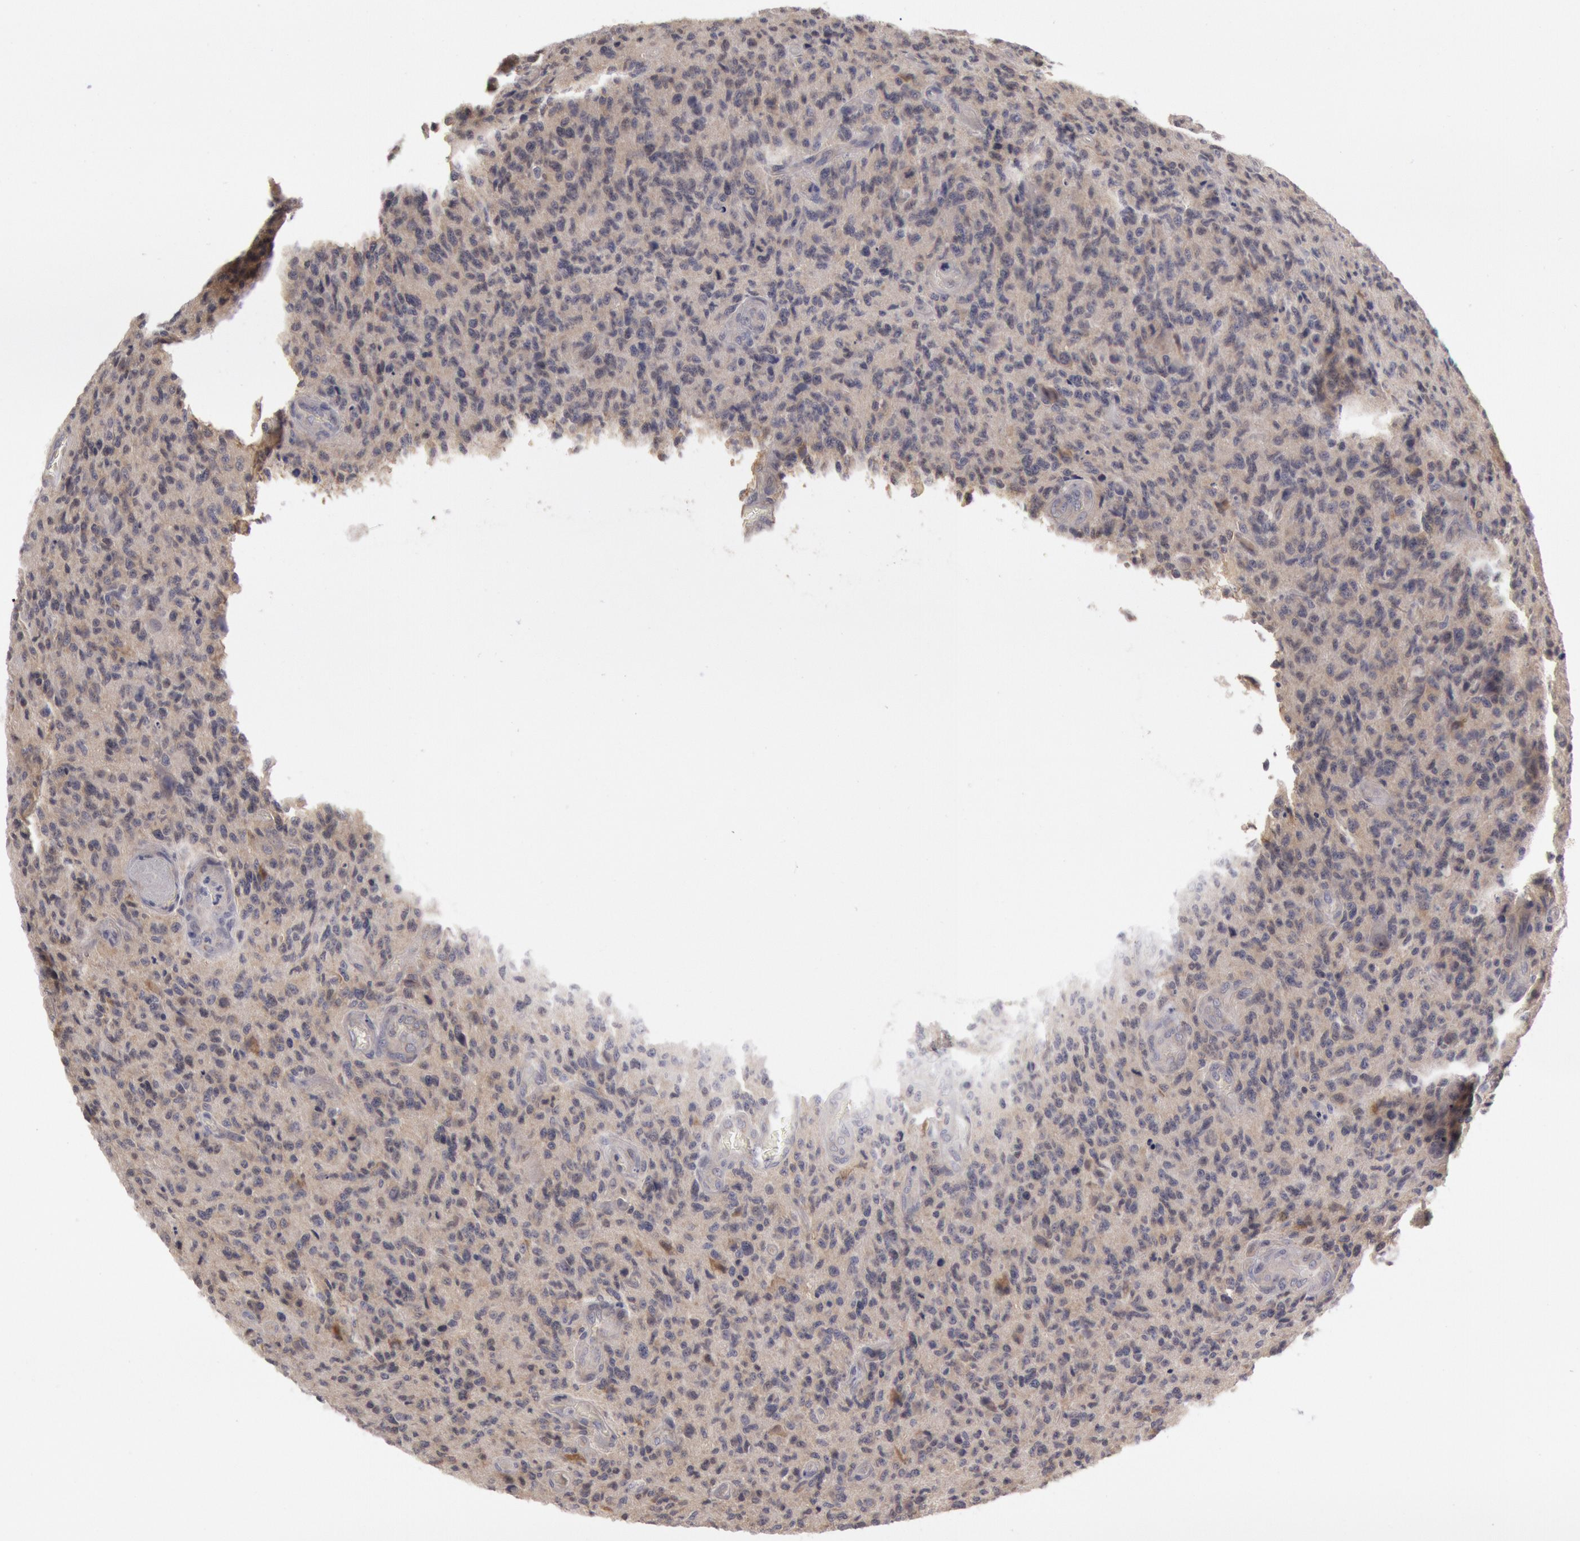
{"staining": {"intensity": "moderate", "quantity": "<25%", "location": "cytoplasmic/membranous"}, "tissue": "glioma", "cell_type": "Tumor cells", "image_type": "cancer", "snomed": [{"axis": "morphology", "description": "Glioma, malignant, High grade"}, {"axis": "topography", "description": "Brain"}], "caption": "IHC histopathology image of neoplastic tissue: glioma stained using immunohistochemistry (IHC) displays low levels of moderate protein expression localized specifically in the cytoplasmic/membranous of tumor cells, appearing as a cytoplasmic/membranous brown color.", "gene": "JOSD1", "patient": {"sex": "male", "age": 36}}